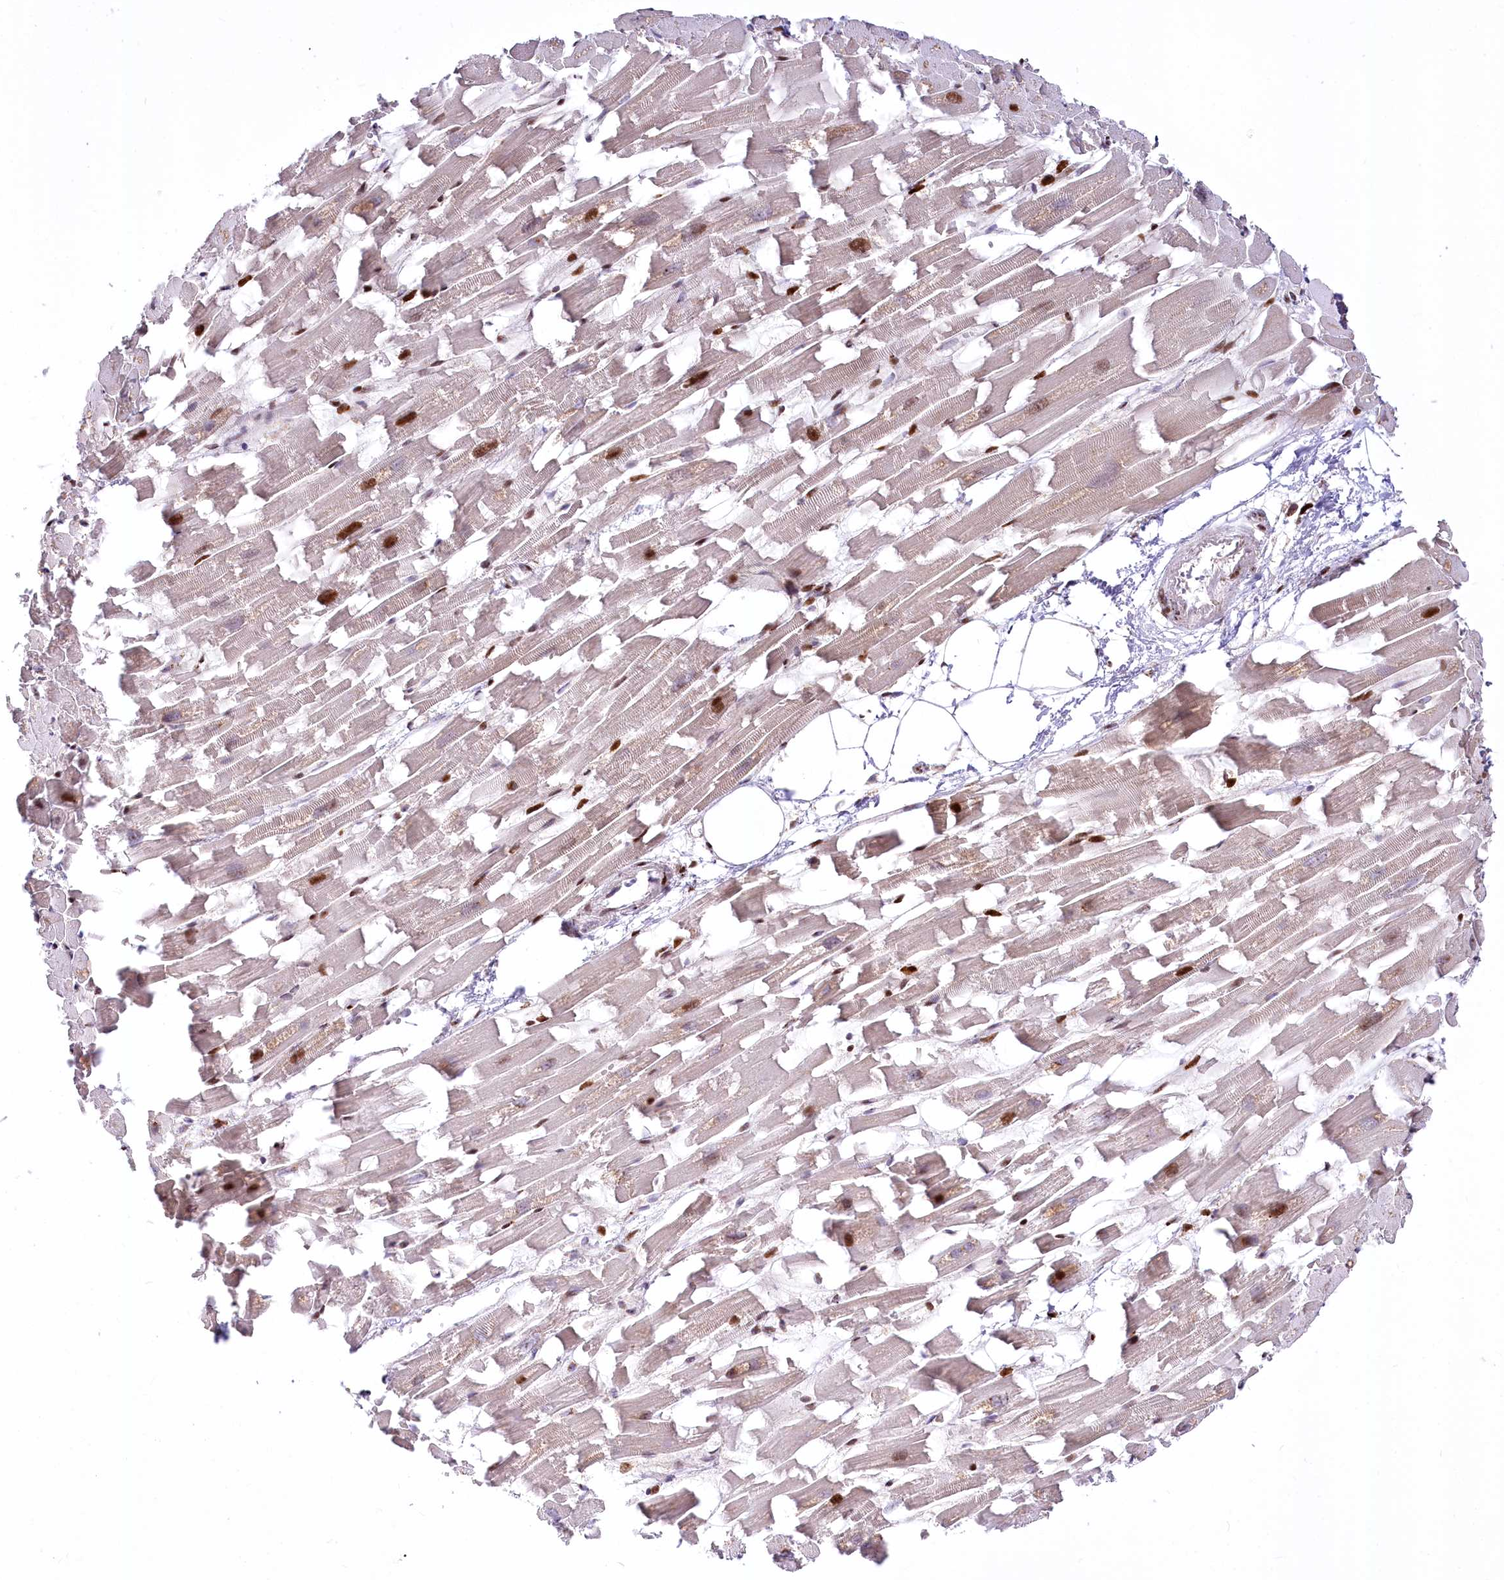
{"staining": {"intensity": "weak", "quantity": ">75%", "location": "cytoplasmic/membranous,nuclear"}, "tissue": "heart muscle", "cell_type": "Cardiomyocytes", "image_type": "normal", "snomed": [{"axis": "morphology", "description": "Normal tissue, NOS"}, {"axis": "topography", "description": "Heart"}], "caption": "An immunohistochemistry photomicrograph of normal tissue is shown. Protein staining in brown highlights weak cytoplasmic/membranous,nuclear positivity in heart muscle within cardiomyocytes.", "gene": "ZFYVE27", "patient": {"sex": "female", "age": 64}}